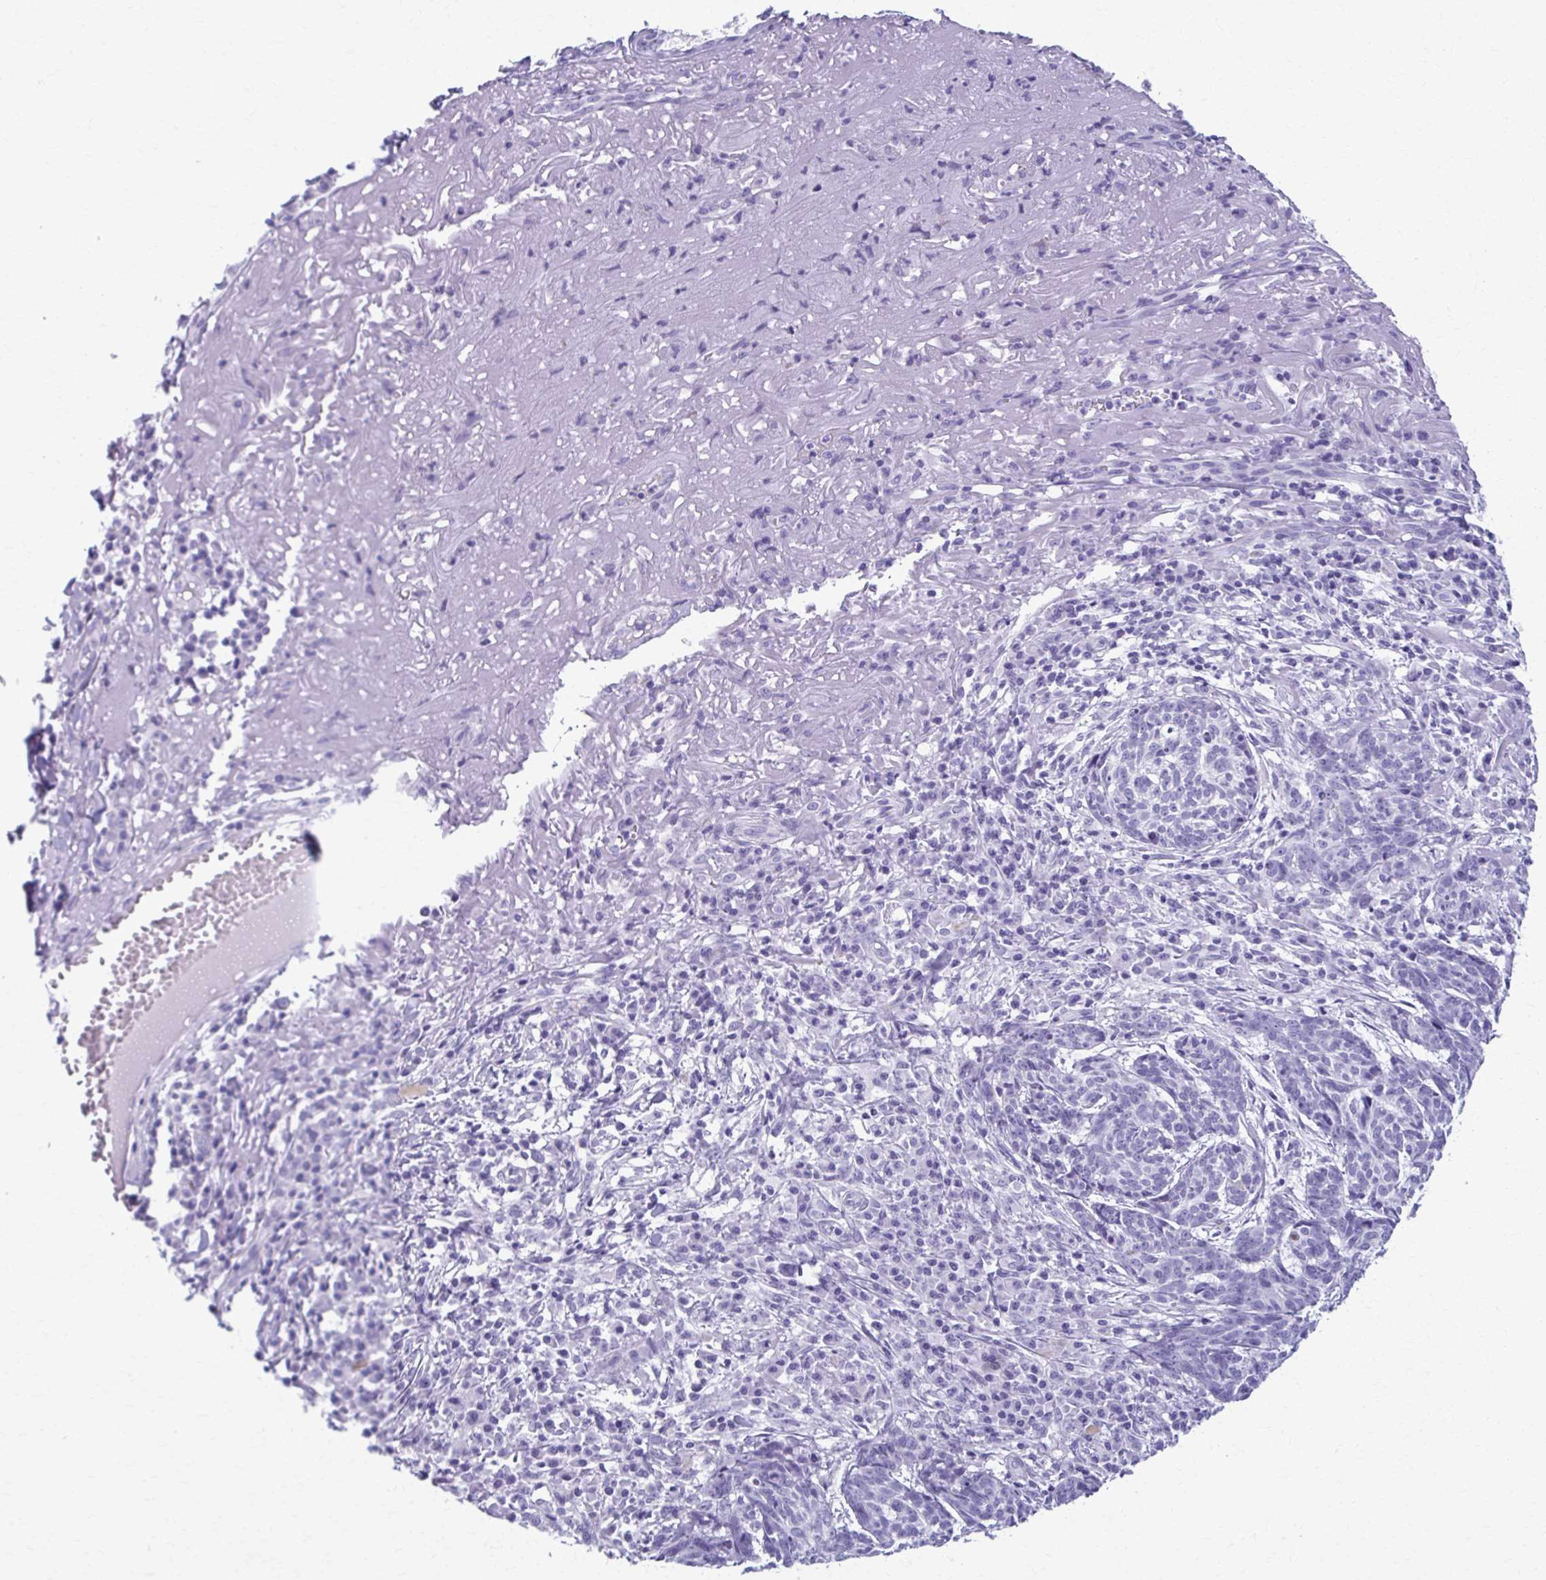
{"staining": {"intensity": "negative", "quantity": "none", "location": "none"}, "tissue": "skin cancer", "cell_type": "Tumor cells", "image_type": "cancer", "snomed": [{"axis": "morphology", "description": "Basal cell carcinoma"}, {"axis": "topography", "description": "Skin"}], "caption": "Skin cancer was stained to show a protein in brown. There is no significant staining in tumor cells.", "gene": "MPLKIP", "patient": {"sex": "female", "age": 93}}